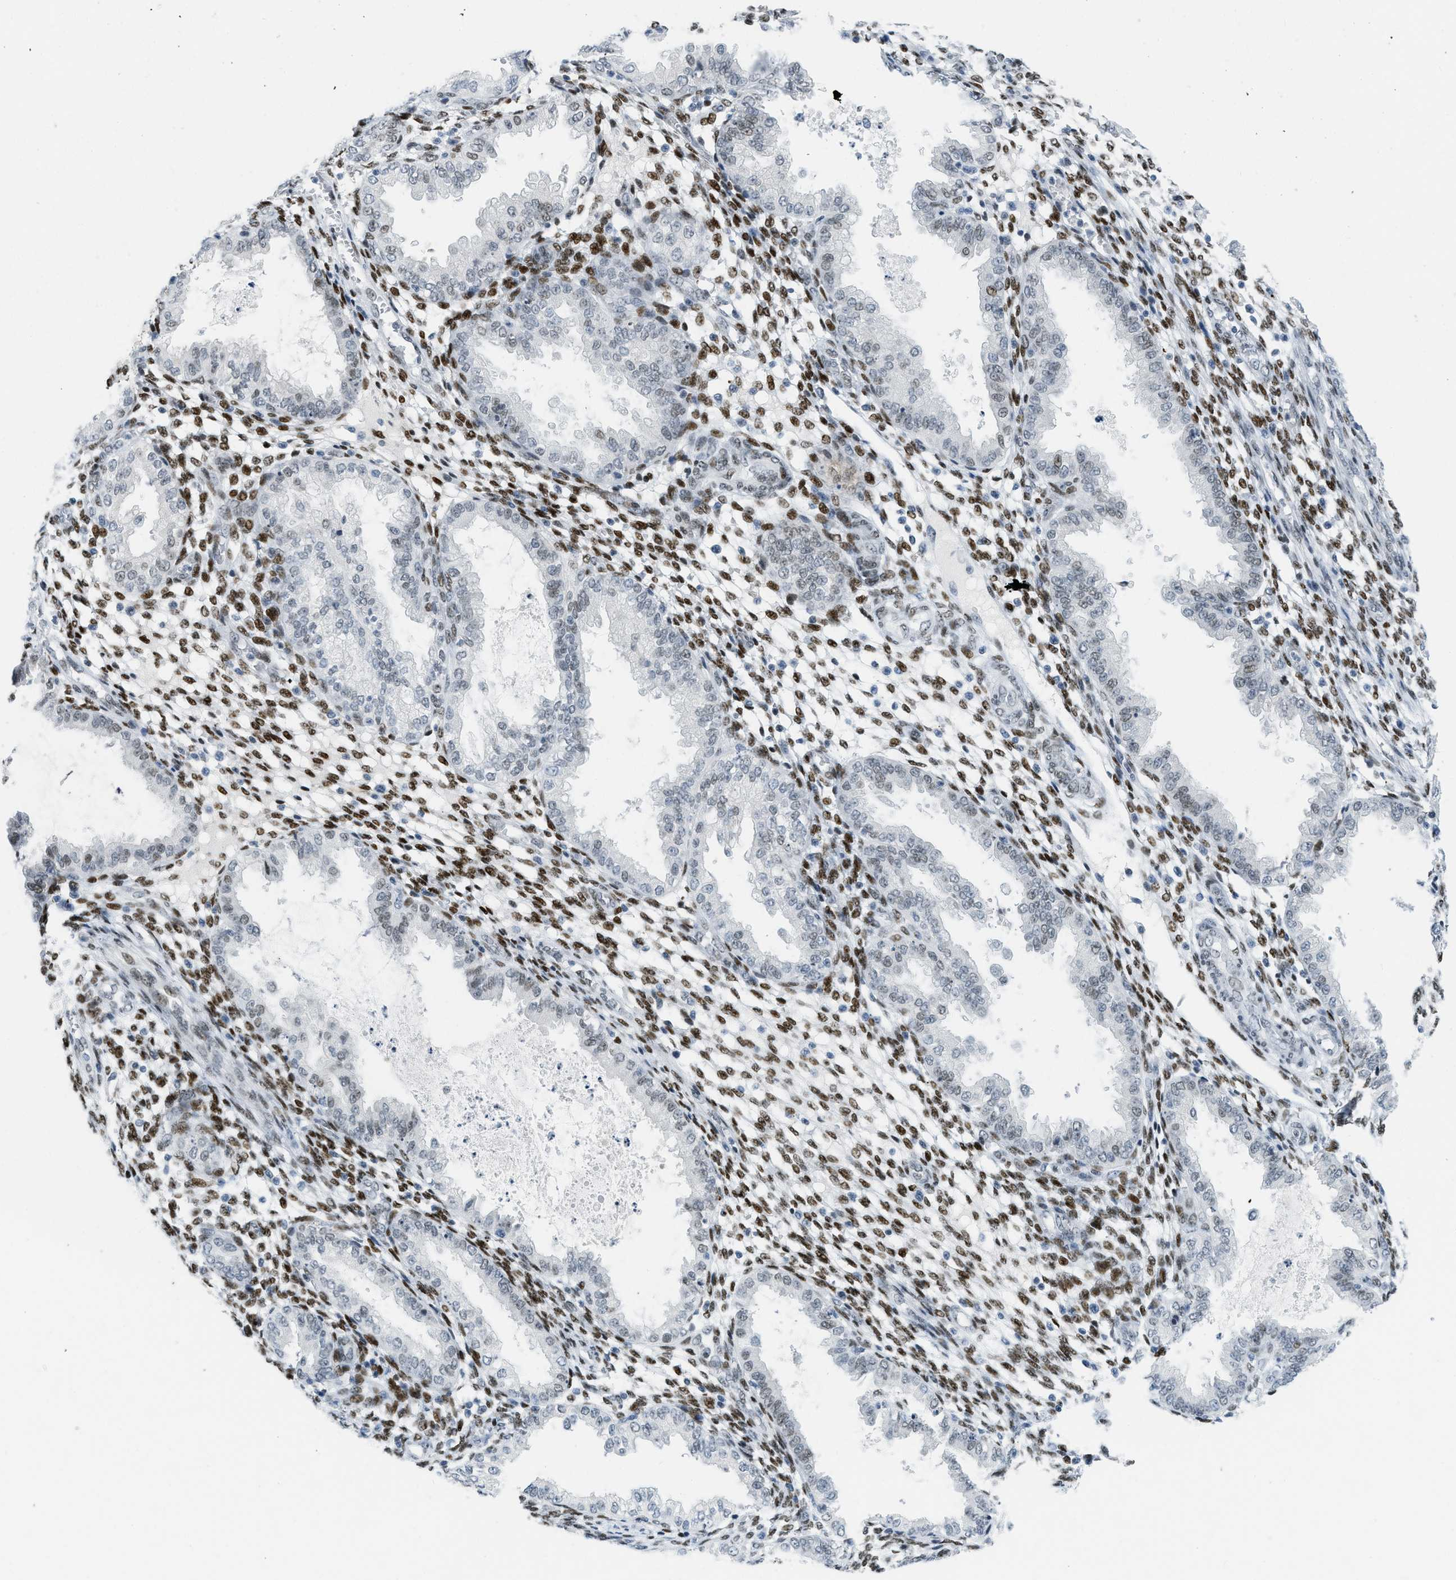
{"staining": {"intensity": "strong", "quantity": ">75%", "location": "nuclear"}, "tissue": "endometrium", "cell_type": "Cells in endometrial stroma", "image_type": "normal", "snomed": [{"axis": "morphology", "description": "Normal tissue, NOS"}, {"axis": "topography", "description": "Endometrium"}], "caption": "Immunohistochemical staining of unremarkable human endometrium shows >75% levels of strong nuclear protein expression in about >75% of cells in endometrial stroma.", "gene": "PBX1", "patient": {"sex": "female", "age": 33}}